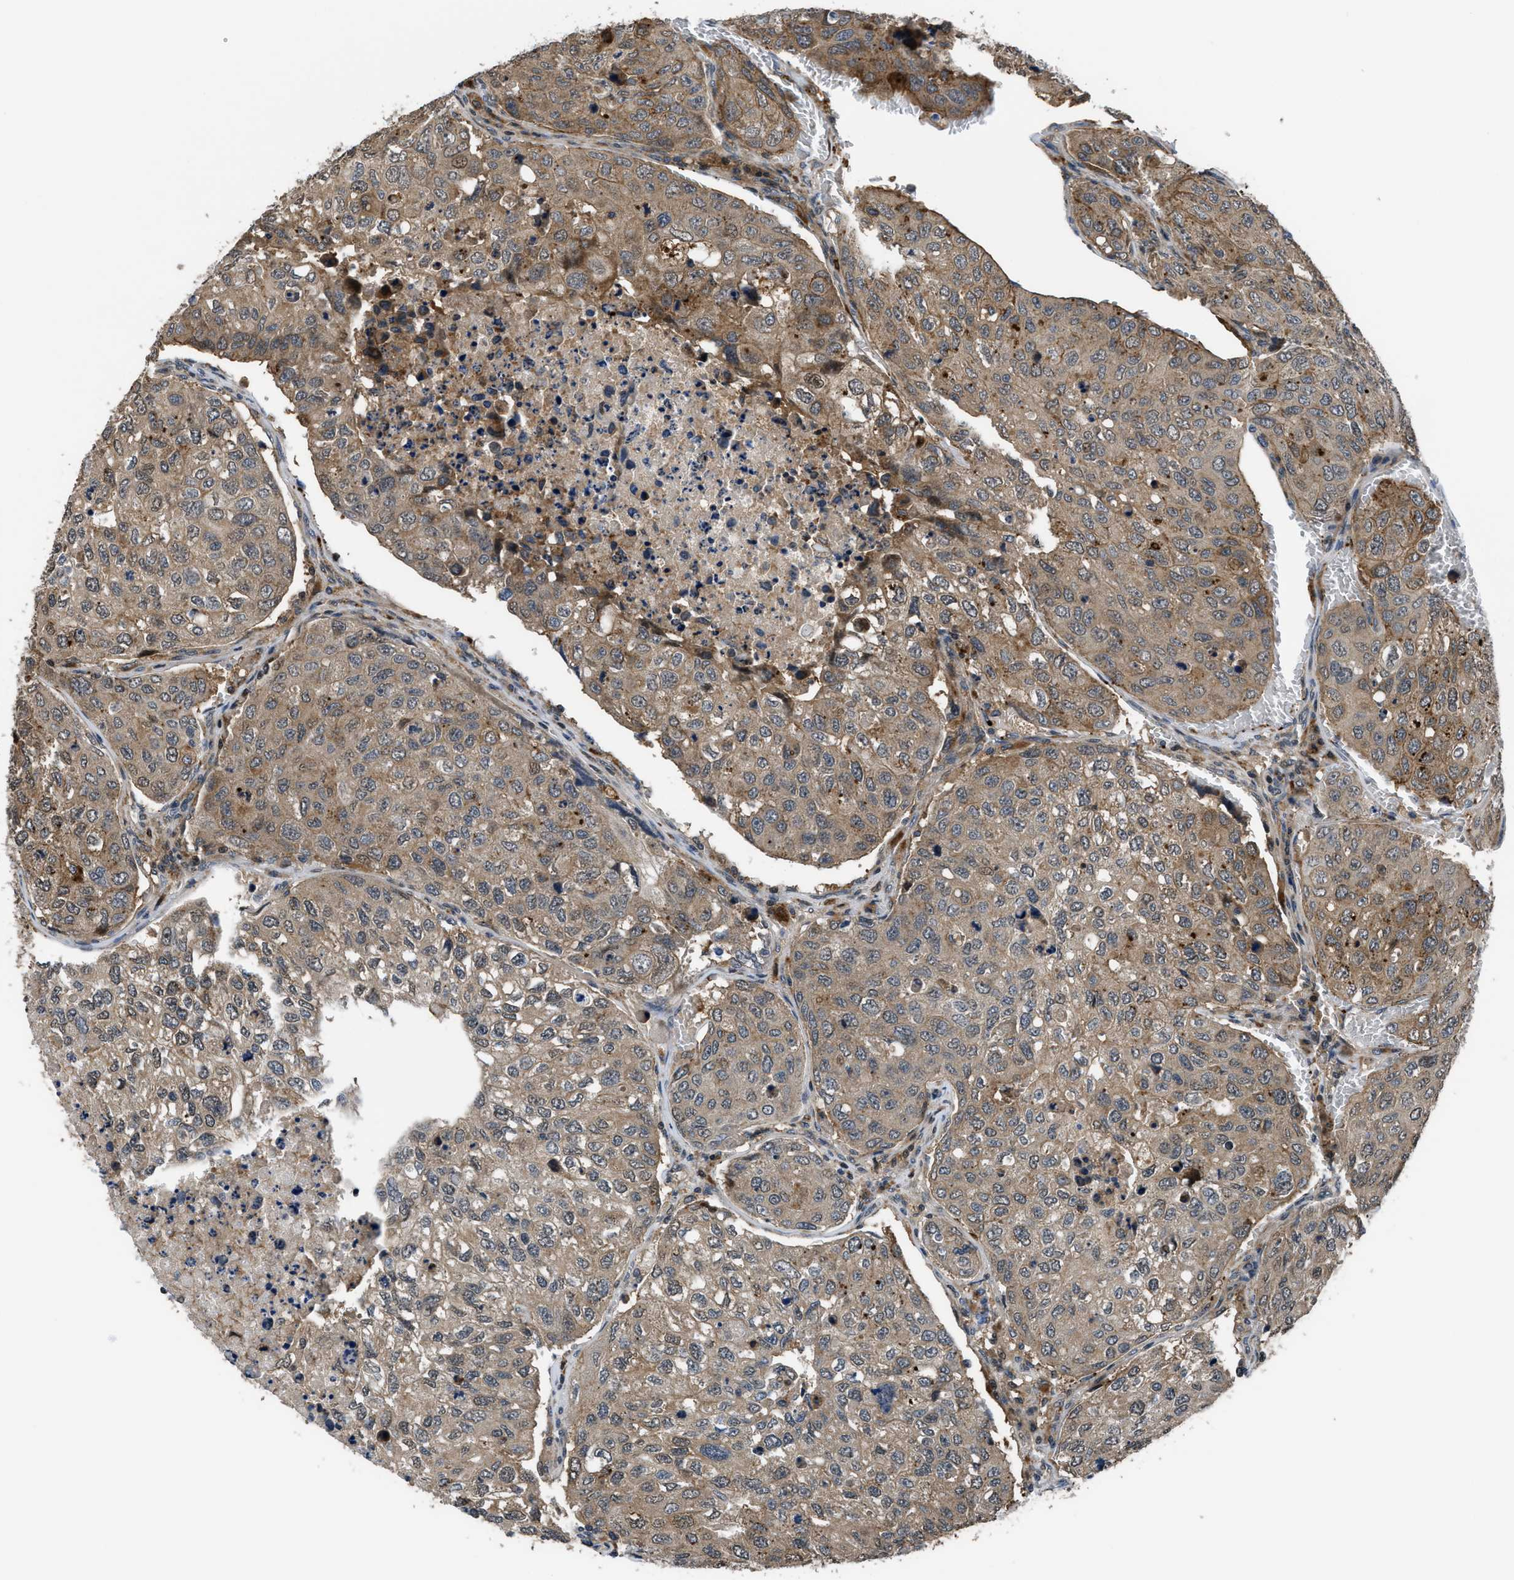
{"staining": {"intensity": "moderate", "quantity": ">75%", "location": "cytoplasmic/membranous"}, "tissue": "urothelial cancer", "cell_type": "Tumor cells", "image_type": "cancer", "snomed": [{"axis": "morphology", "description": "Urothelial carcinoma, High grade"}, {"axis": "topography", "description": "Lymph node"}, {"axis": "topography", "description": "Urinary bladder"}], "caption": "Tumor cells demonstrate moderate cytoplasmic/membranous expression in about >75% of cells in urothelial cancer. (DAB IHC, brown staining for protein, blue staining for nuclei).", "gene": "CTBS", "patient": {"sex": "male", "age": 51}}